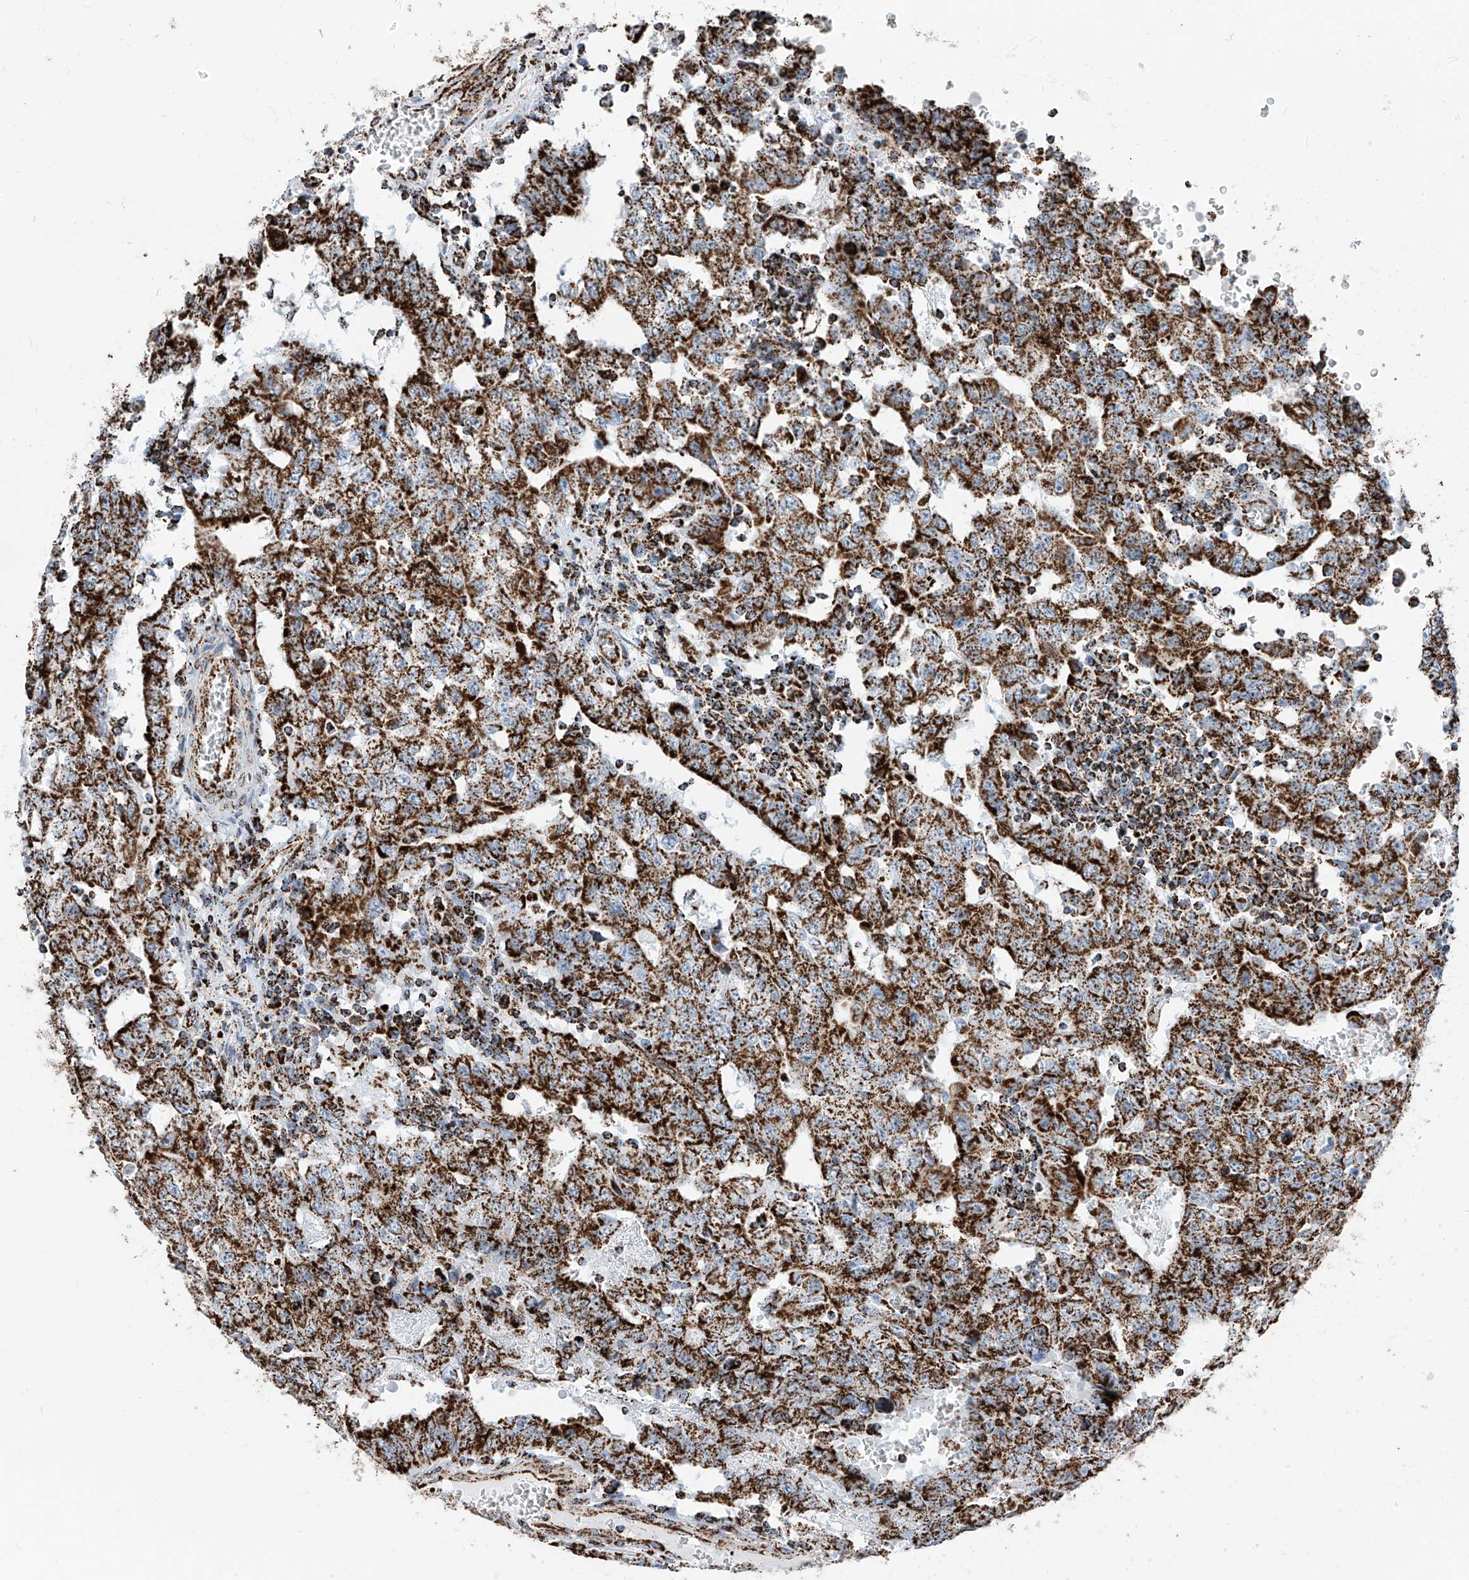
{"staining": {"intensity": "strong", "quantity": ">75%", "location": "cytoplasmic/membranous"}, "tissue": "testis cancer", "cell_type": "Tumor cells", "image_type": "cancer", "snomed": [{"axis": "morphology", "description": "Carcinoma, Embryonal, NOS"}, {"axis": "topography", "description": "Testis"}], "caption": "The histopathology image reveals immunohistochemical staining of testis cancer (embryonal carcinoma). There is strong cytoplasmic/membranous expression is present in approximately >75% of tumor cells.", "gene": "COX5B", "patient": {"sex": "male", "age": 26}}